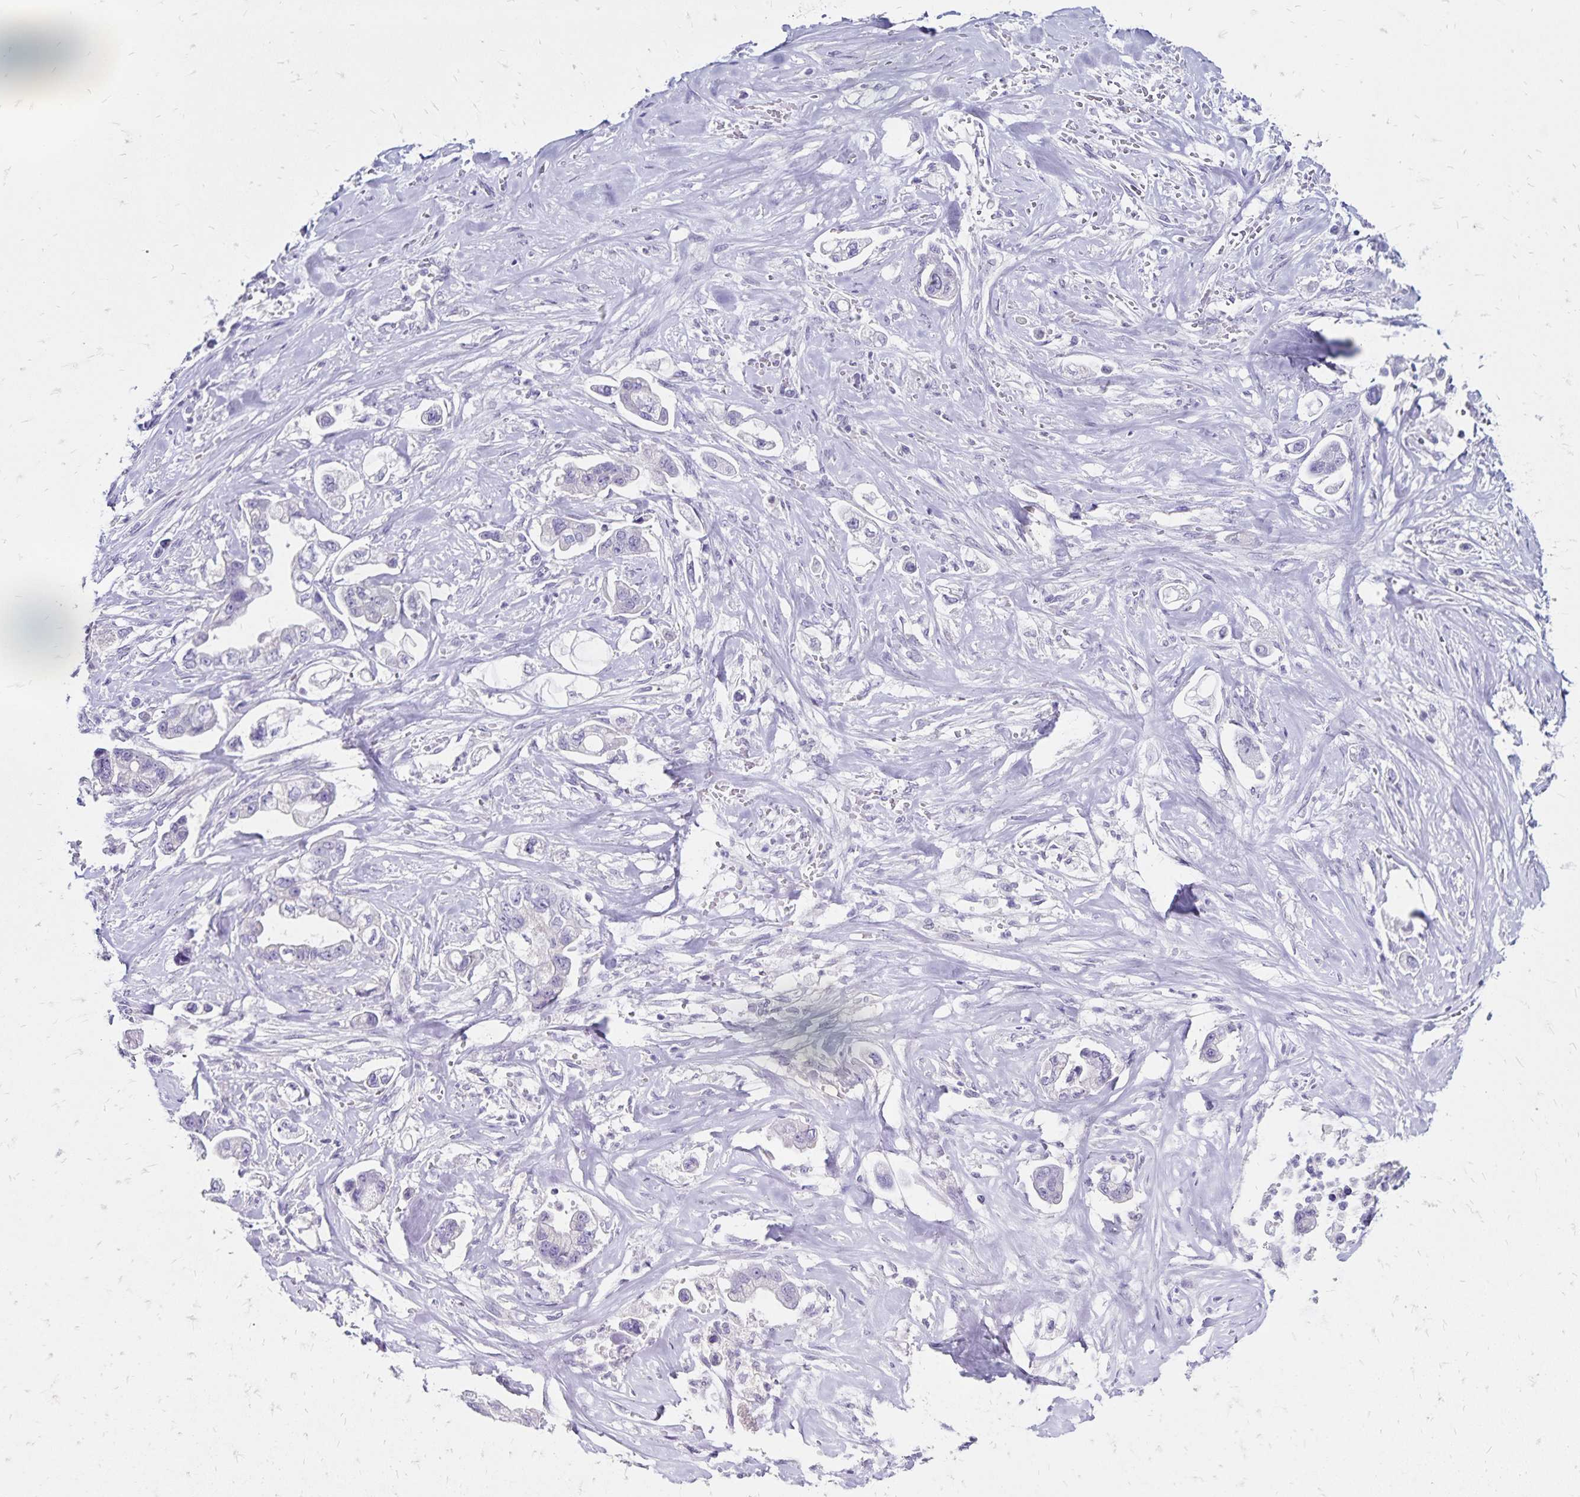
{"staining": {"intensity": "negative", "quantity": "none", "location": "none"}, "tissue": "stomach cancer", "cell_type": "Tumor cells", "image_type": "cancer", "snomed": [{"axis": "morphology", "description": "Adenocarcinoma, NOS"}, {"axis": "topography", "description": "Stomach"}], "caption": "IHC photomicrograph of stomach adenocarcinoma stained for a protein (brown), which reveals no positivity in tumor cells. (Brightfield microscopy of DAB IHC at high magnification).", "gene": "IKZF1", "patient": {"sex": "male", "age": 62}}